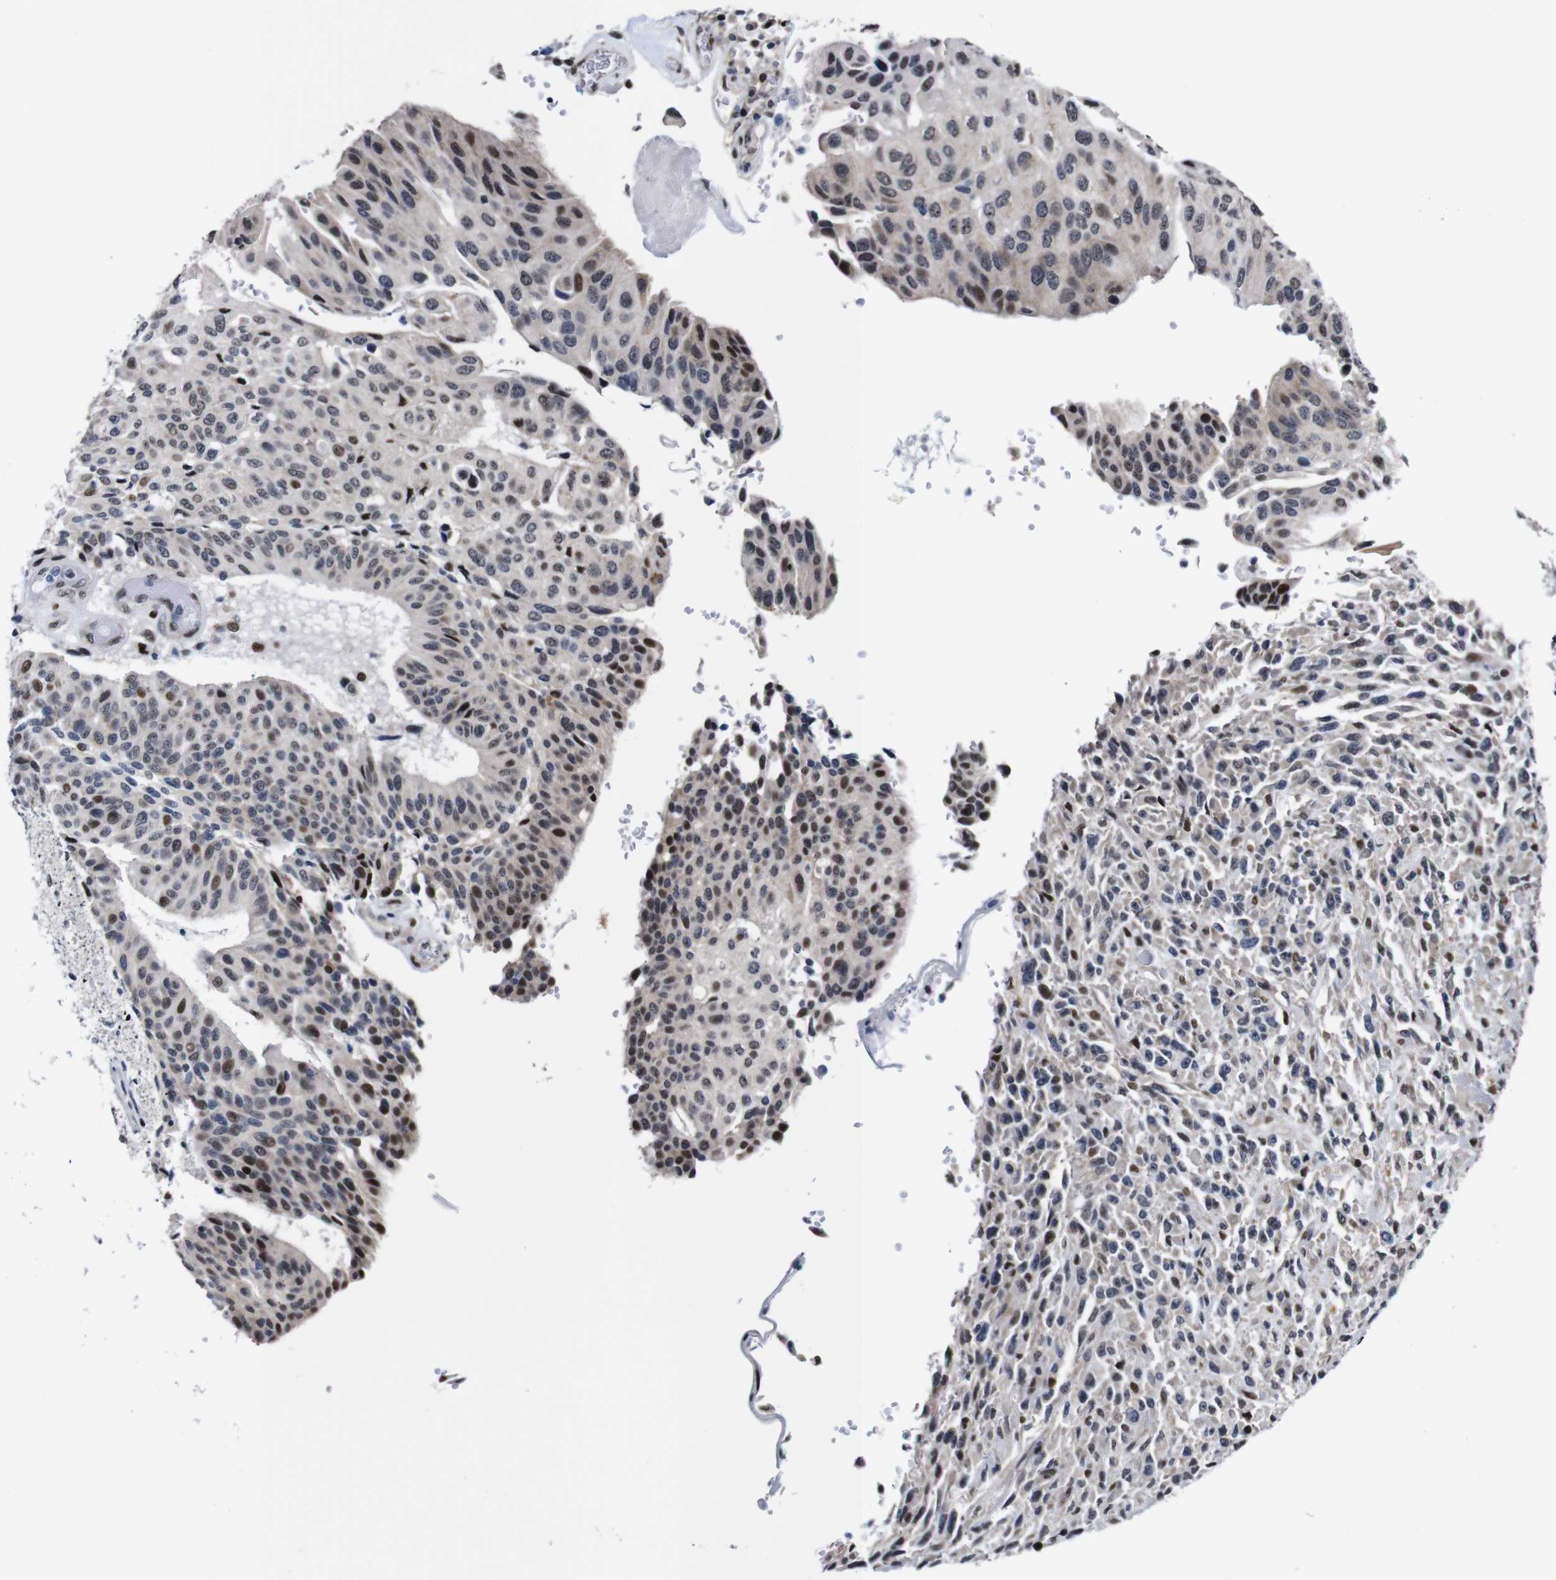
{"staining": {"intensity": "moderate", "quantity": "25%-75%", "location": "nuclear"}, "tissue": "urothelial cancer", "cell_type": "Tumor cells", "image_type": "cancer", "snomed": [{"axis": "morphology", "description": "Urothelial carcinoma, High grade"}, {"axis": "topography", "description": "Urinary bladder"}], "caption": "Tumor cells reveal medium levels of moderate nuclear staining in about 25%-75% of cells in urothelial cancer. (DAB (3,3'-diaminobenzidine) IHC, brown staining for protein, blue staining for nuclei).", "gene": "GATA6", "patient": {"sex": "male", "age": 66}}